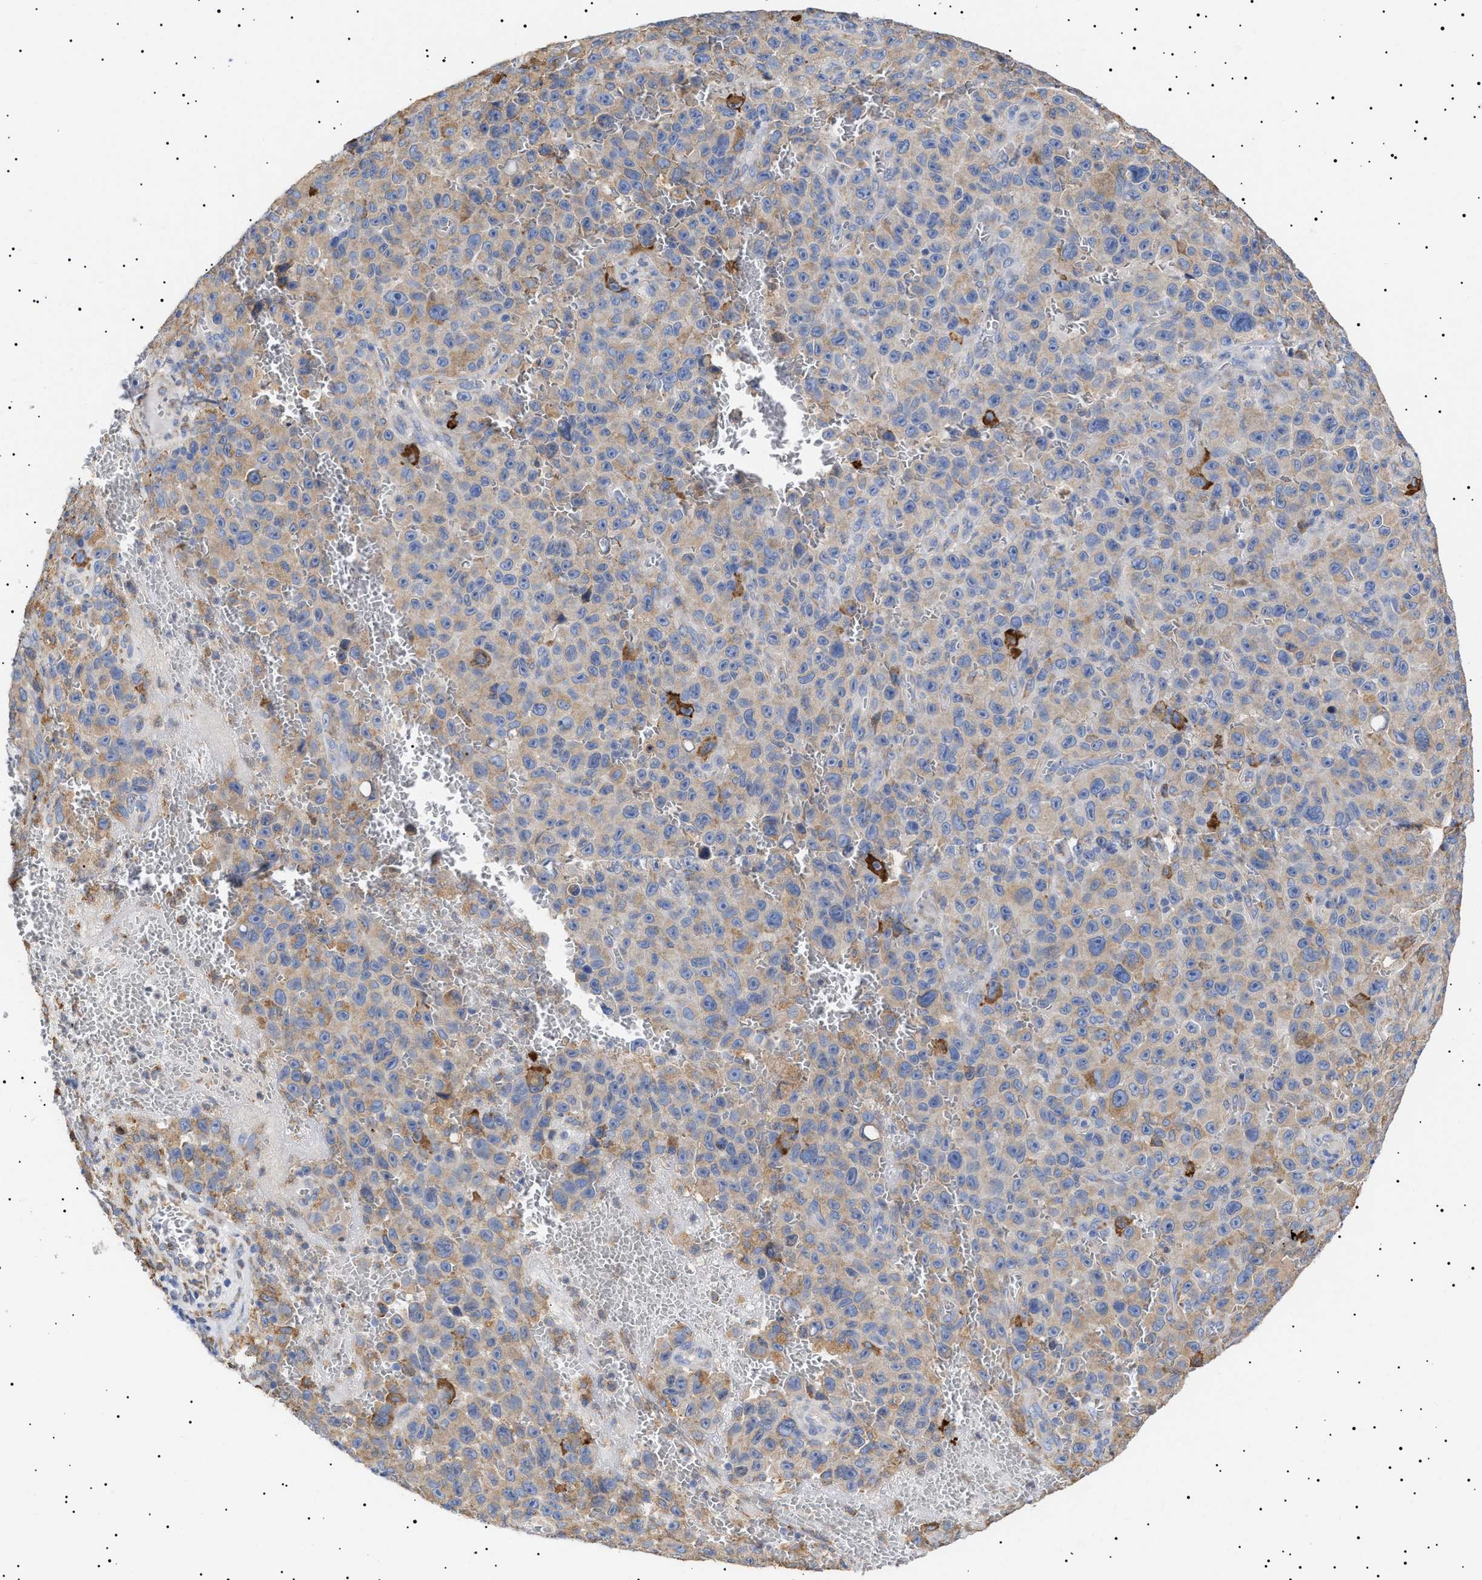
{"staining": {"intensity": "weak", "quantity": ">75%", "location": "cytoplasmic/membranous"}, "tissue": "melanoma", "cell_type": "Tumor cells", "image_type": "cancer", "snomed": [{"axis": "morphology", "description": "Malignant melanoma, NOS"}, {"axis": "topography", "description": "Skin"}], "caption": "High-magnification brightfield microscopy of melanoma stained with DAB (3,3'-diaminobenzidine) (brown) and counterstained with hematoxylin (blue). tumor cells exhibit weak cytoplasmic/membranous staining is appreciated in approximately>75% of cells.", "gene": "ERCC6L2", "patient": {"sex": "female", "age": 82}}